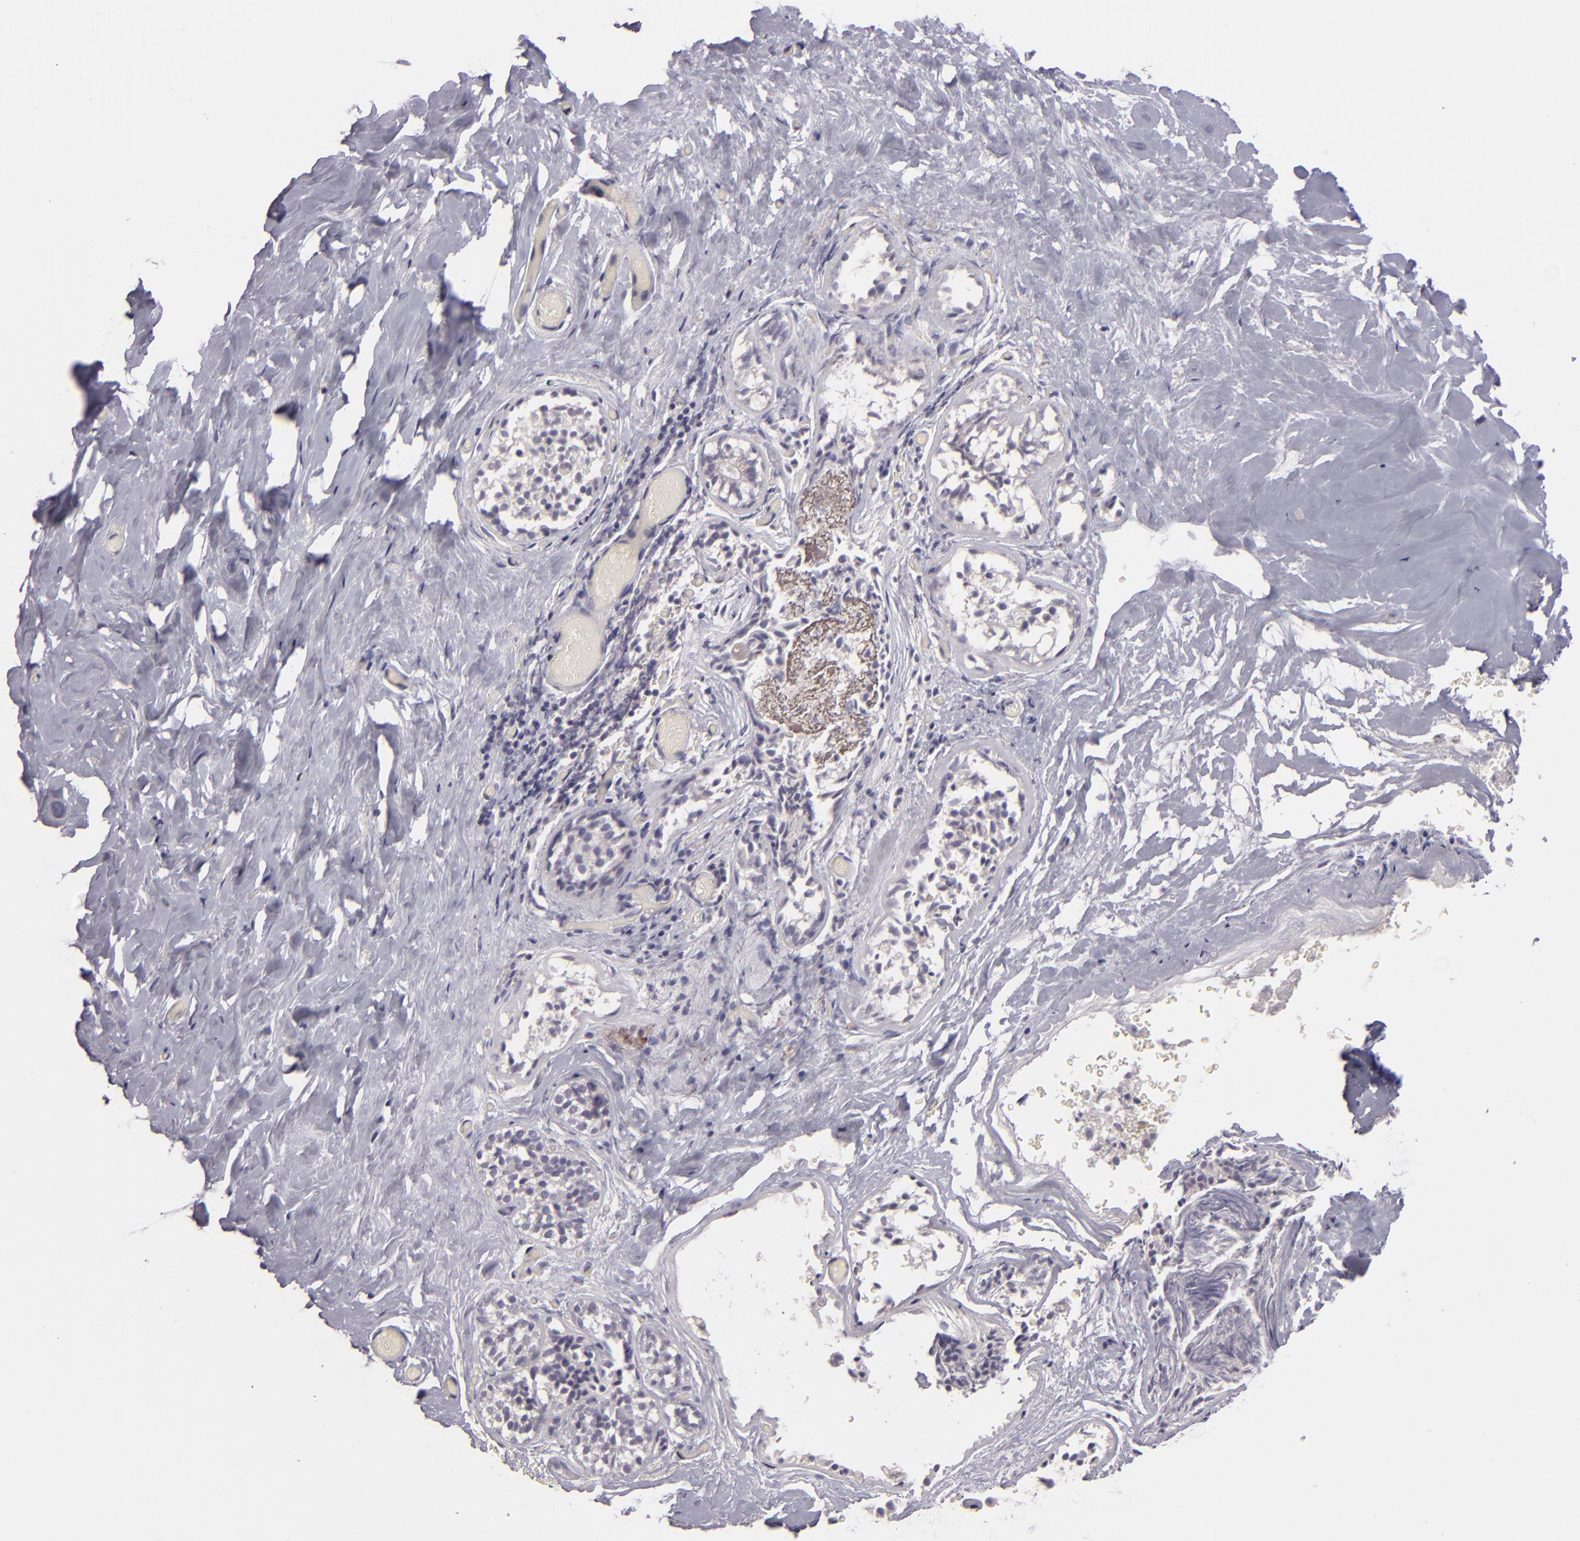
{"staining": {"intensity": "negative", "quantity": "none", "location": "none"}, "tissue": "breast", "cell_type": "Adipocytes", "image_type": "normal", "snomed": [{"axis": "morphology", "description": "Normal tissue, NOS"}, {"axis": "topography", "description": "Breast"}], "caption": "DAB (3,3'-diaminobenzidine) immunohistochemical staining of benign human breast shows no significant expression in adipocytes.", "gene": "EGFL6", "patient": {"sex": "female", "age": 75}}